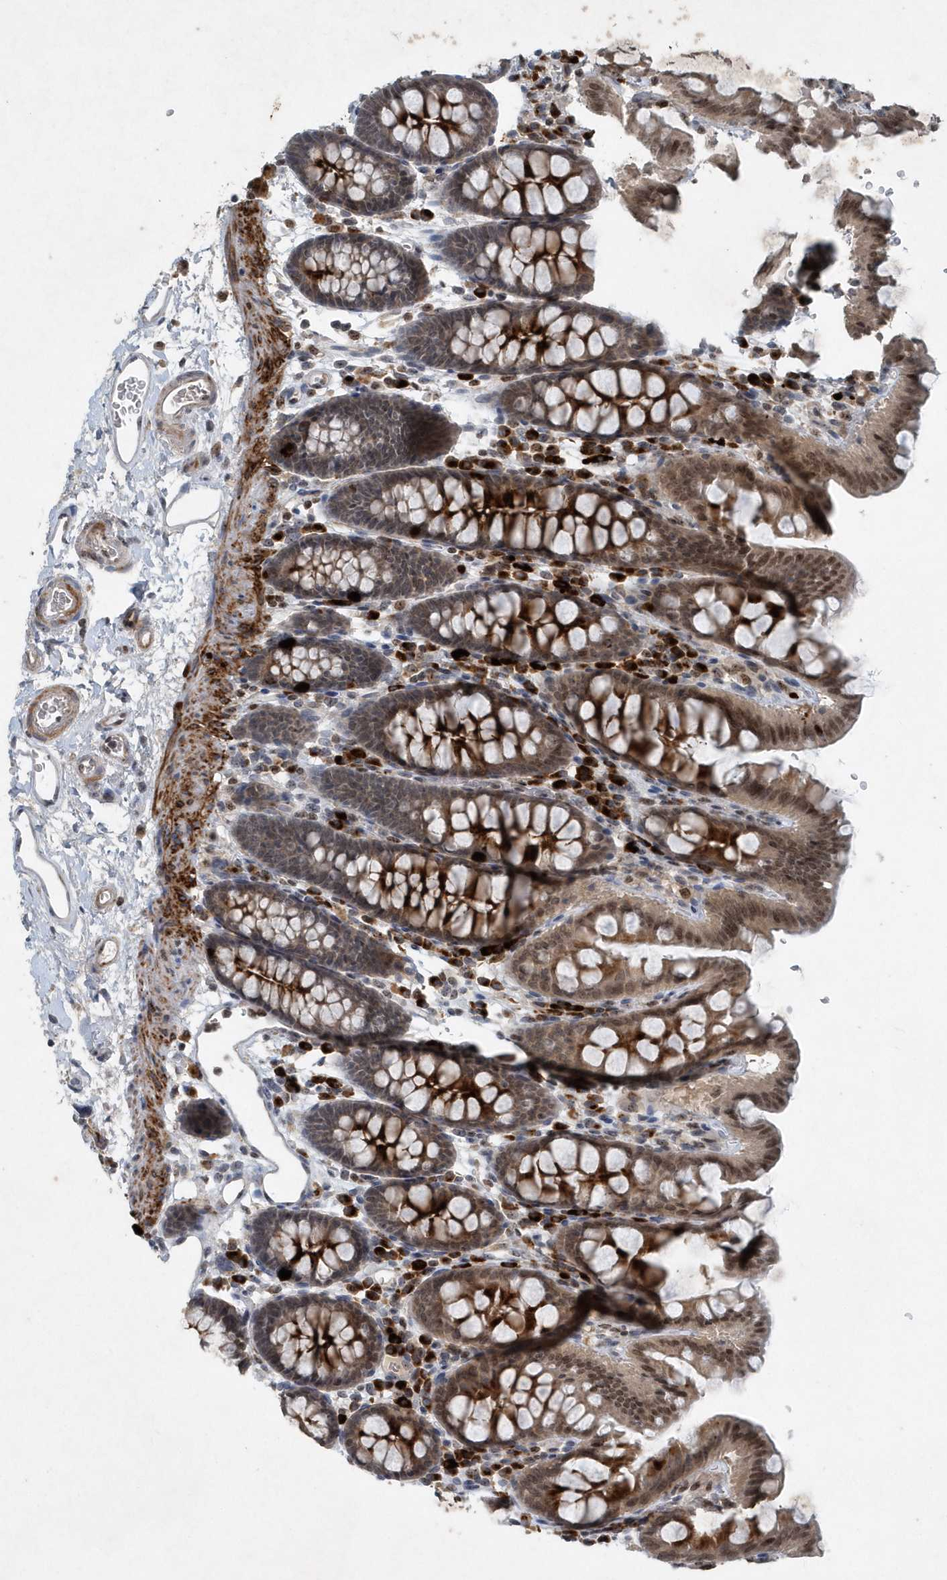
{"staining": {"intensity": "negative", "quantity": "none", "location": "none"}, "tissue": "colon", "cell_type": "Endothelial cells", "image_type": "normal", "snomed": [{"axis": "morphology", "description": "Normal tissue, NOS"}, {"axis": "topography", "description": "Colon"}], "caption": "High power microscopy photomicrograph of an immunohistochemistry histopathology image of benign colon, revealing no significant staining in endothelial cells. (Brightfield microscopy of DAB immunohistochemistry (IHC) at high magnification).", "gene": "QTRT2", "patient": {"sex": "male", "age": 75}}